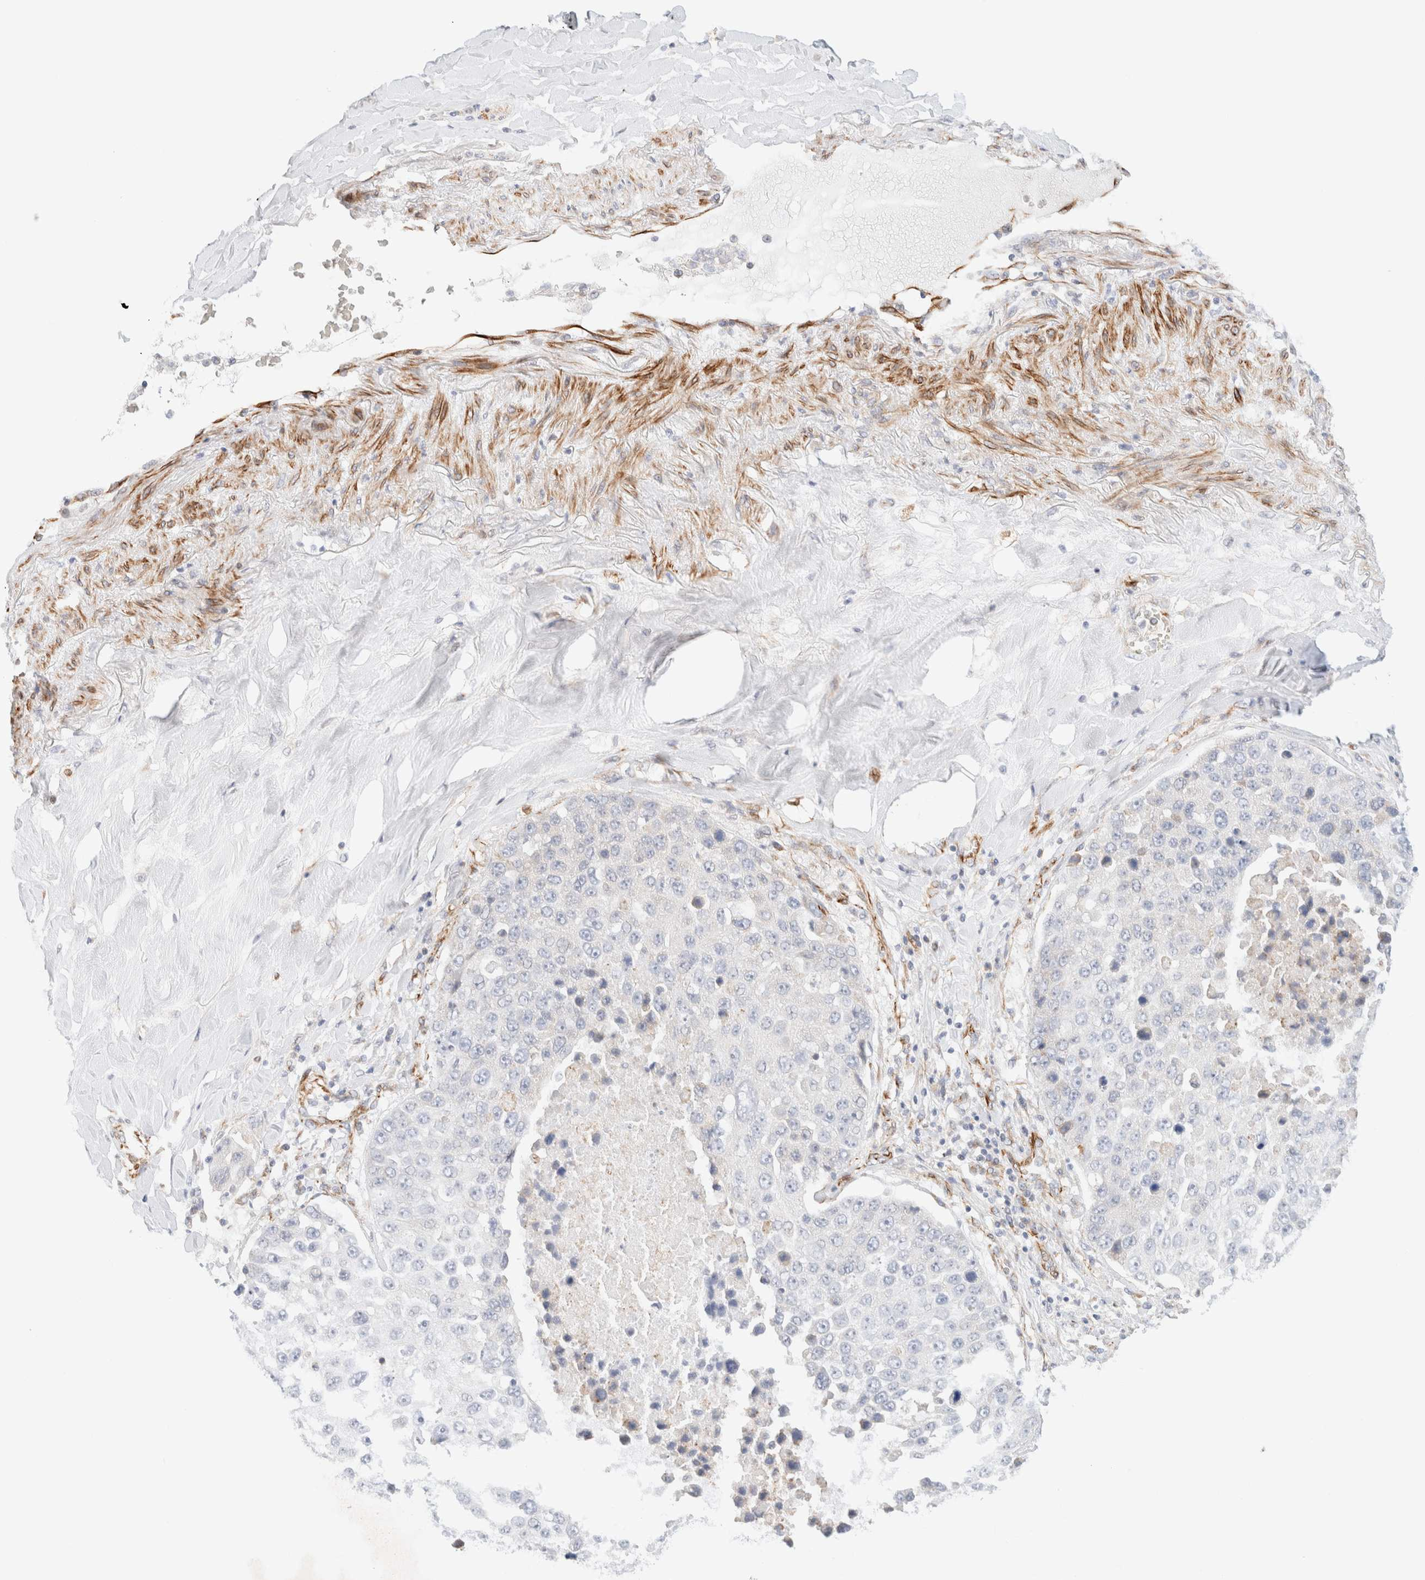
{"staining": {"intensity": "negative", "quantity": "none", "location": "none"}, "tissue": "lung cancer", "cell_type": "Tumor cells", "image_type": "cancer", "snomed": [{"axis": "morphology", "description": "Squamous cell carcinoma, NOS"}, {"axis": "topography", "description": "Lung"}], "caption": "IHC image of neoplastic tissue: human lung cancer (squamous cell carcinoma) stained with DAB displays no significant protein positivity in tumor cells.", "gene": "SLC25A48", "patient": {"sex": "male", "age": 61}}